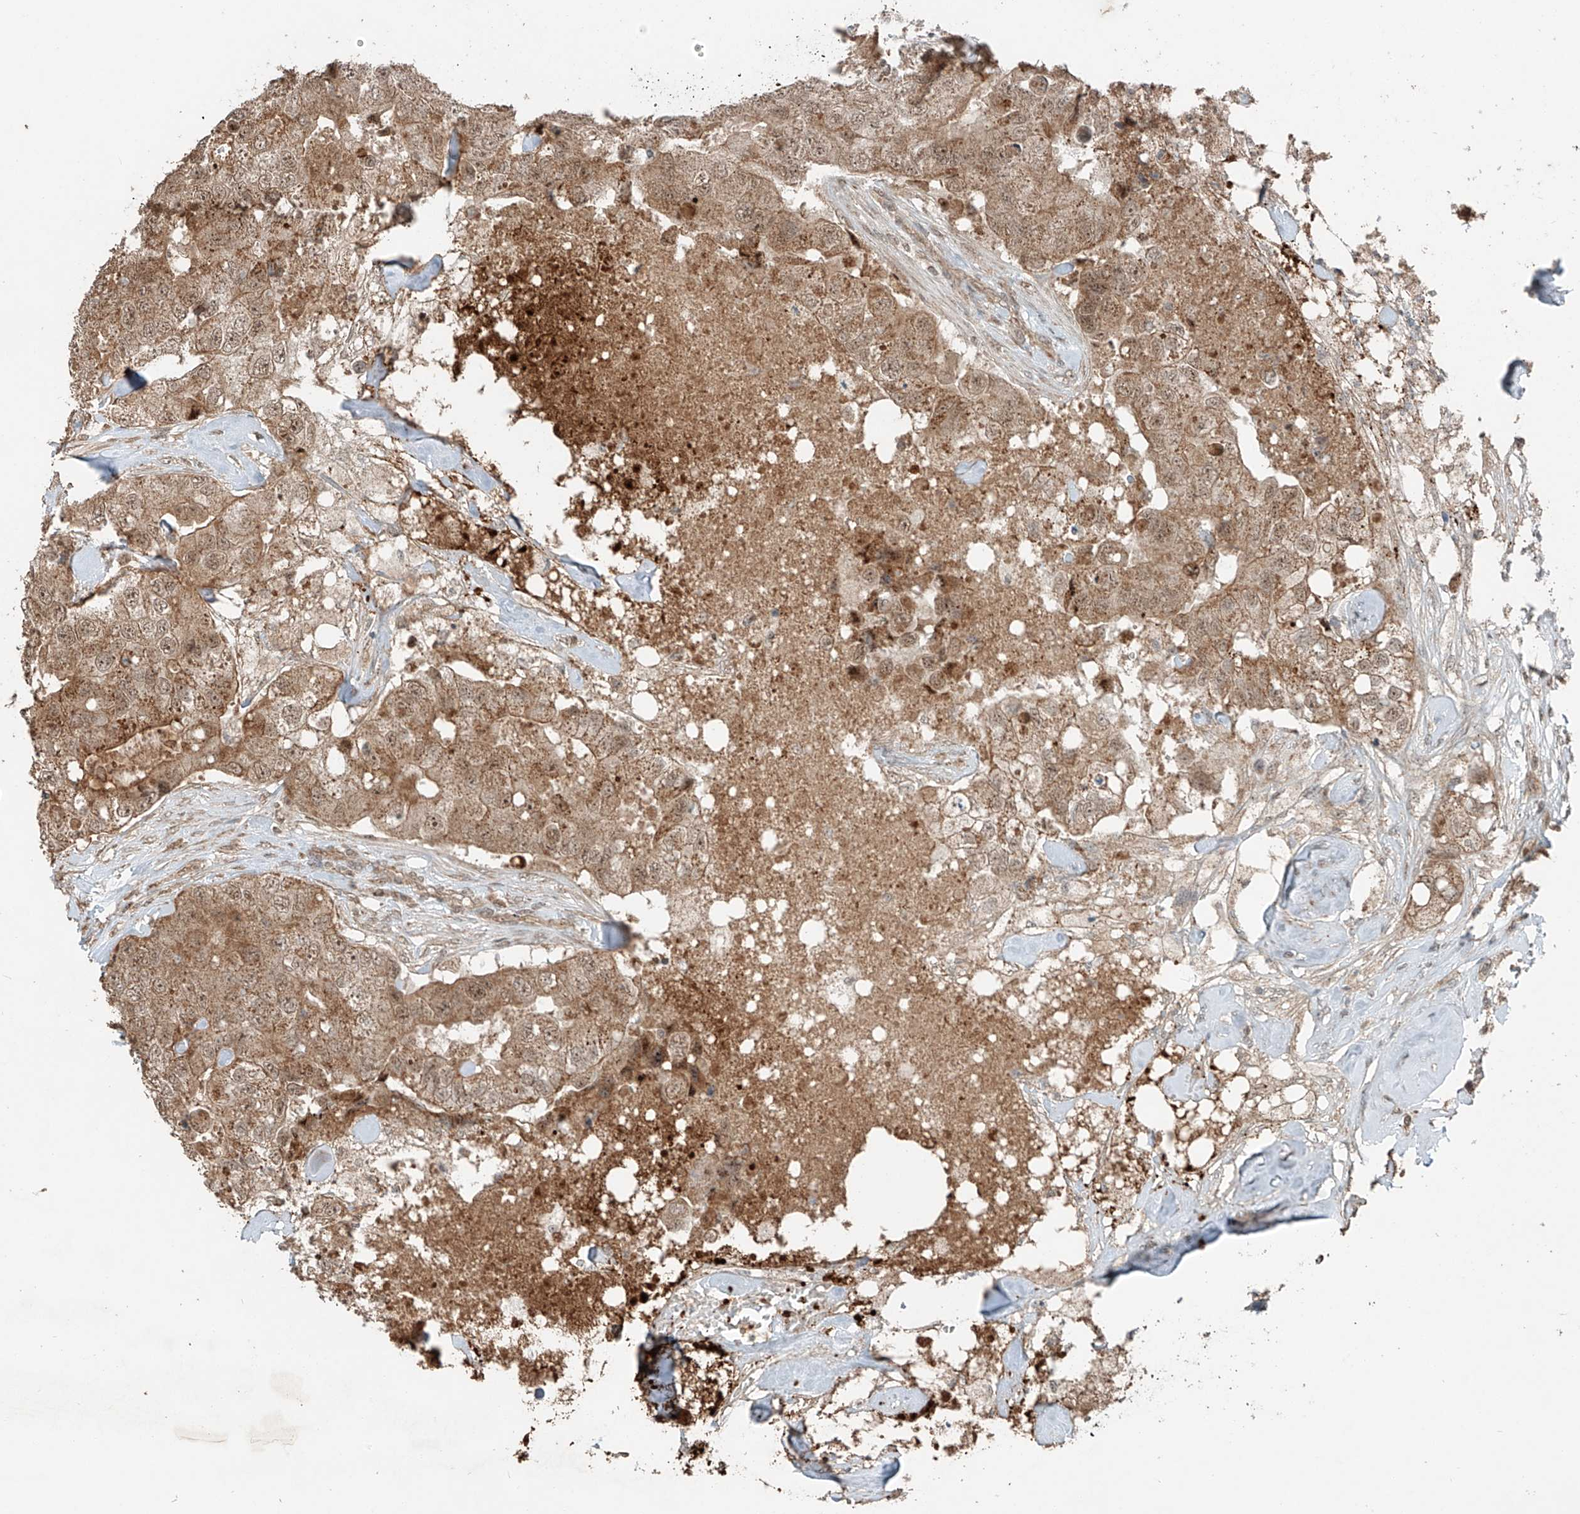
{"staining": {"intensity": "weak", "quantity": ">75%", "location": "cytoplasmic/membranous,nuclear"}, "tissue": "breast cancer", "cell_type": "Tumor cells", "image_type": "cancer", "snomed": [{"axis": "morphology", "description": "Duct carcinoma"}, {"axis": "topography", "description": "Breast"}], "caption": "Immunohistochemistry (DAB (3,3'-diaminobenzidine)) staining of human infiltrating ductal carcinoma (breast) demonstrates weak cytoplasmic/membranous and nuclear protein staining in about >75% of tumor cells.", "gene": "ZNF620", "patient": {"sex": "female", "age": 62}}